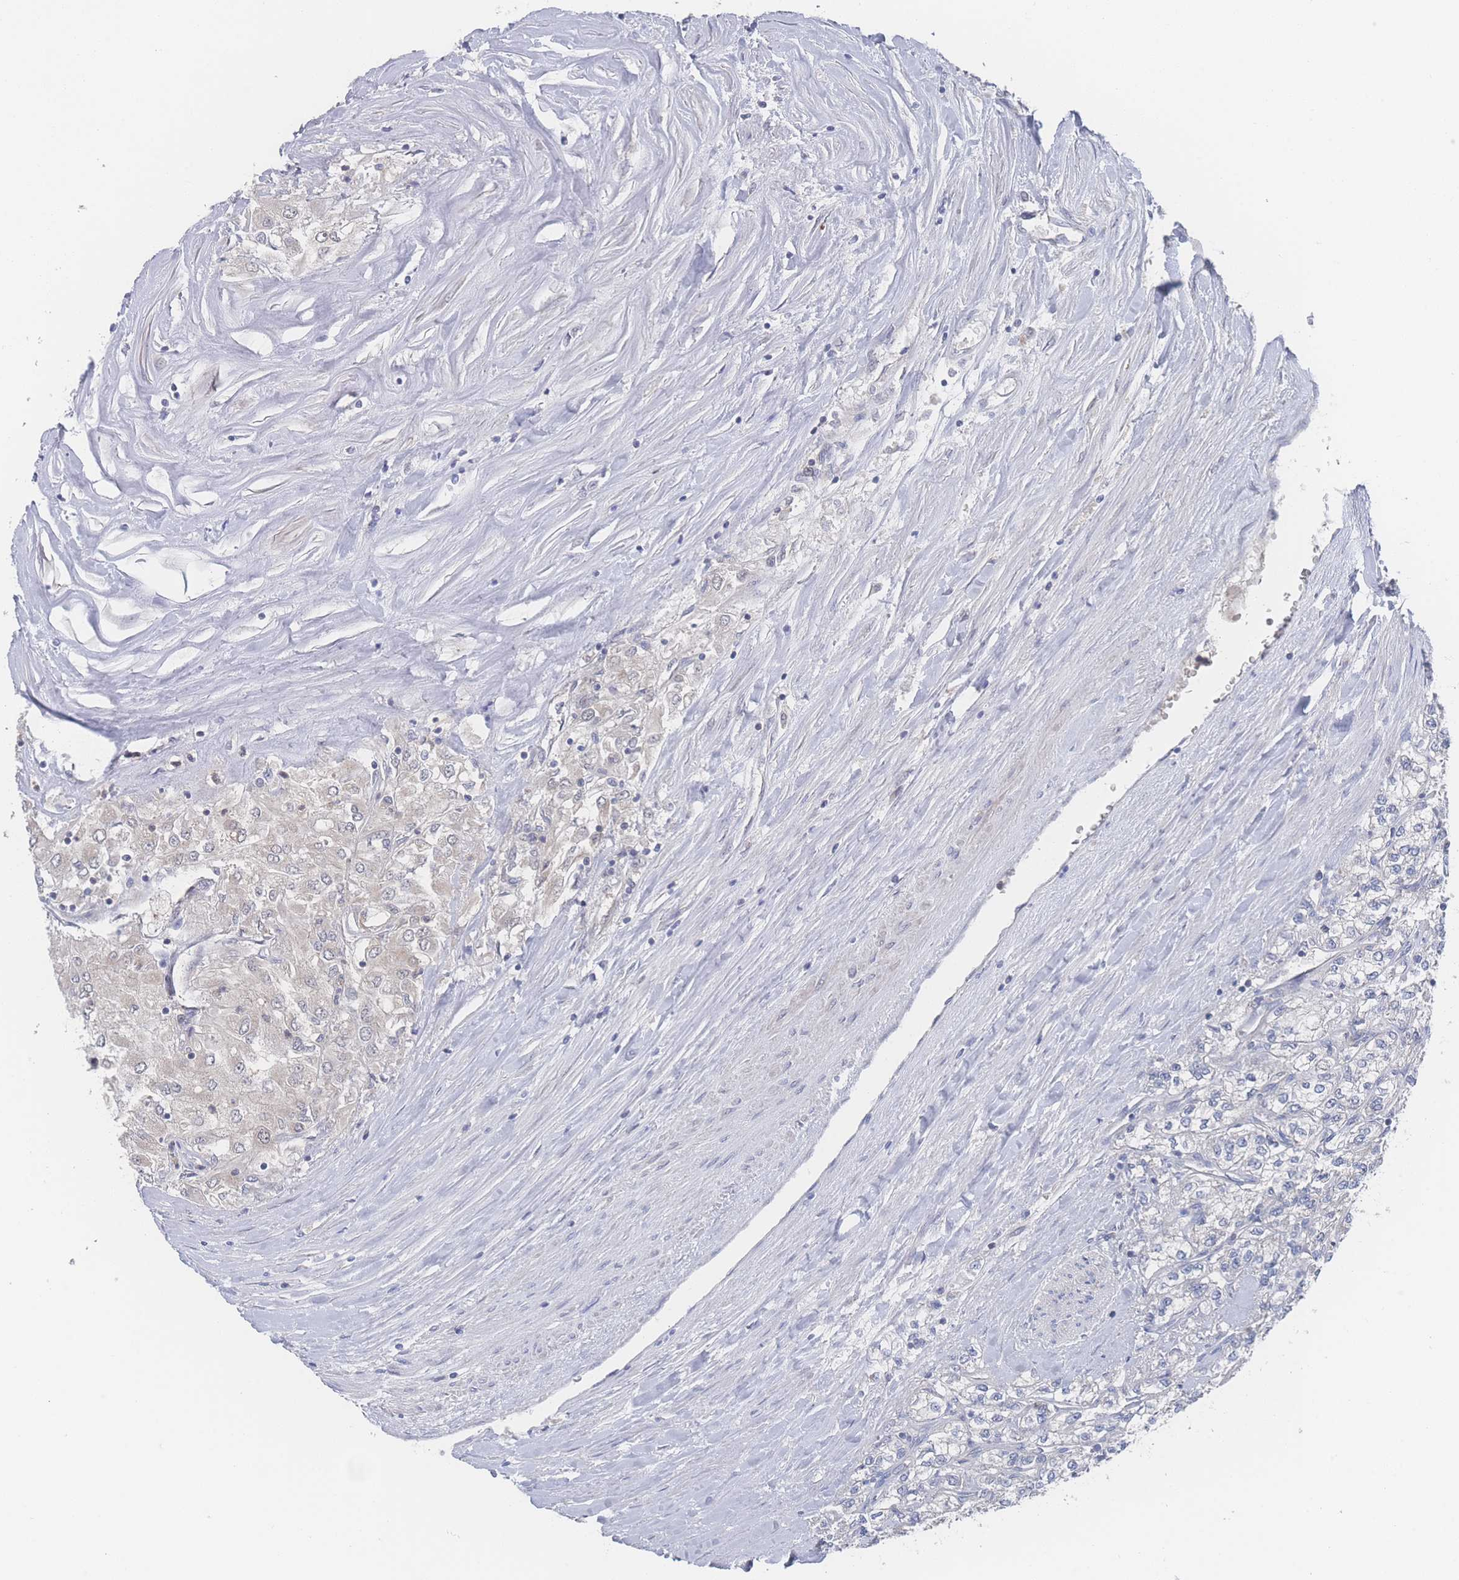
{"staining": {"intensity": "negative", "quantity": "none", "location": "none"}, "tissue": "renal cancer", "cell_type": "Tumor cells", "image_type": "cancer", "snomed": [{"axis": "morphology", "description": "Adenocarcinoma, NOS"}, {"axis": "topography", "description": "Kidney"}], "caption": "The histopathology image demonstrates no significant expression in tumor cells of renal cancer (adenocarcinoma).", "gene": "NBEAL1", "patient": {"sex": "male", "age": 80}}